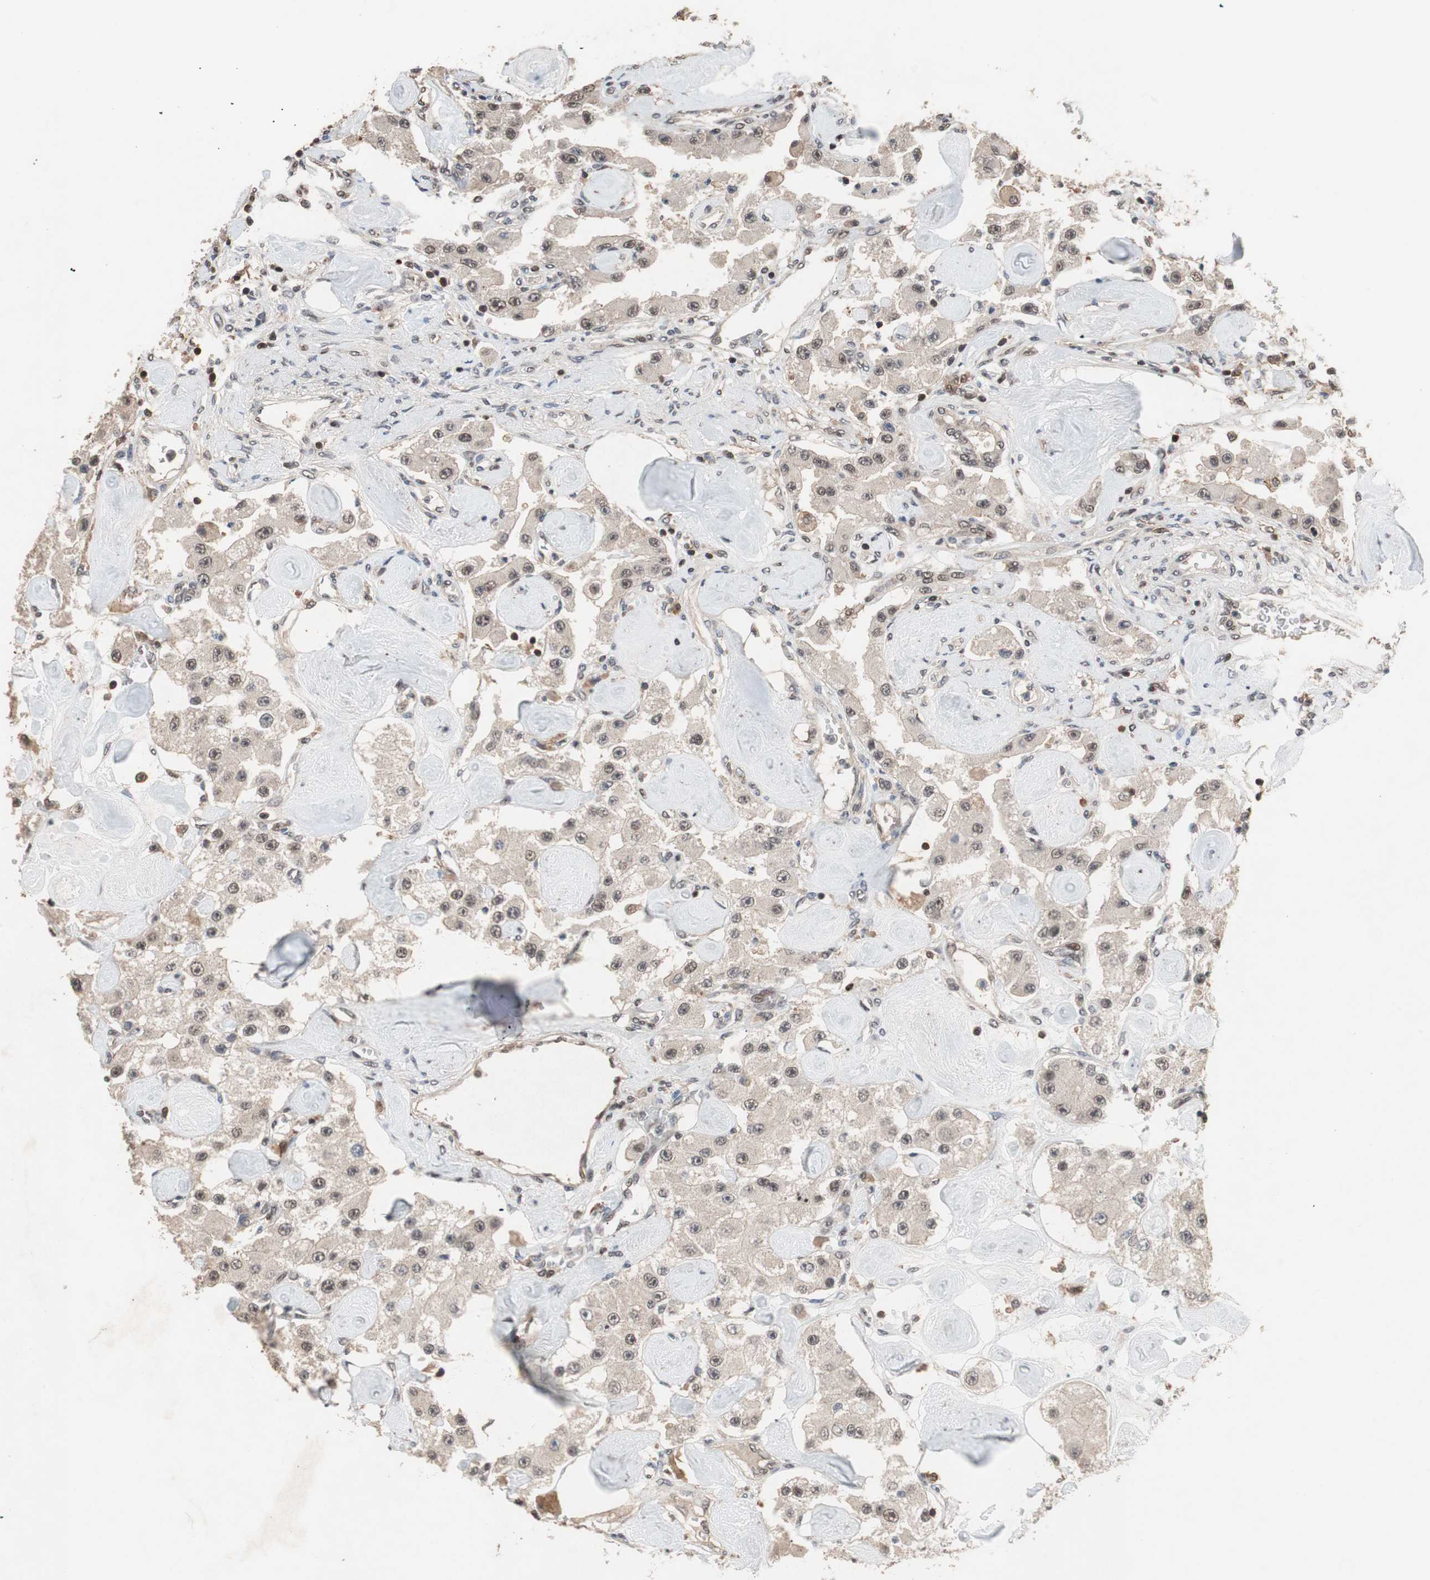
{"staining": {"intensity": "moderate", "quantity": ">75%", "location": "cytoplasmic/membranous,nuclear"}, "tissue": "carcinoid", "cell_type": "Tumor cells", "image_type": "cancer", "snomed": [{"axis": "morphology", "description": "Carcinoid, malignant, NOS"}, {"axis": "topography", "description": "Pancreas"}], "caption": "This image demonstrates immunohistochemistry (IHC) staining of human malignant carcinoid, with medium moderate cytoplasmic/membranous and nuclear positivity in approximately >75% of tumor cells.", "gene": "GART", "patient": {"sex": "male", "age": 41}}